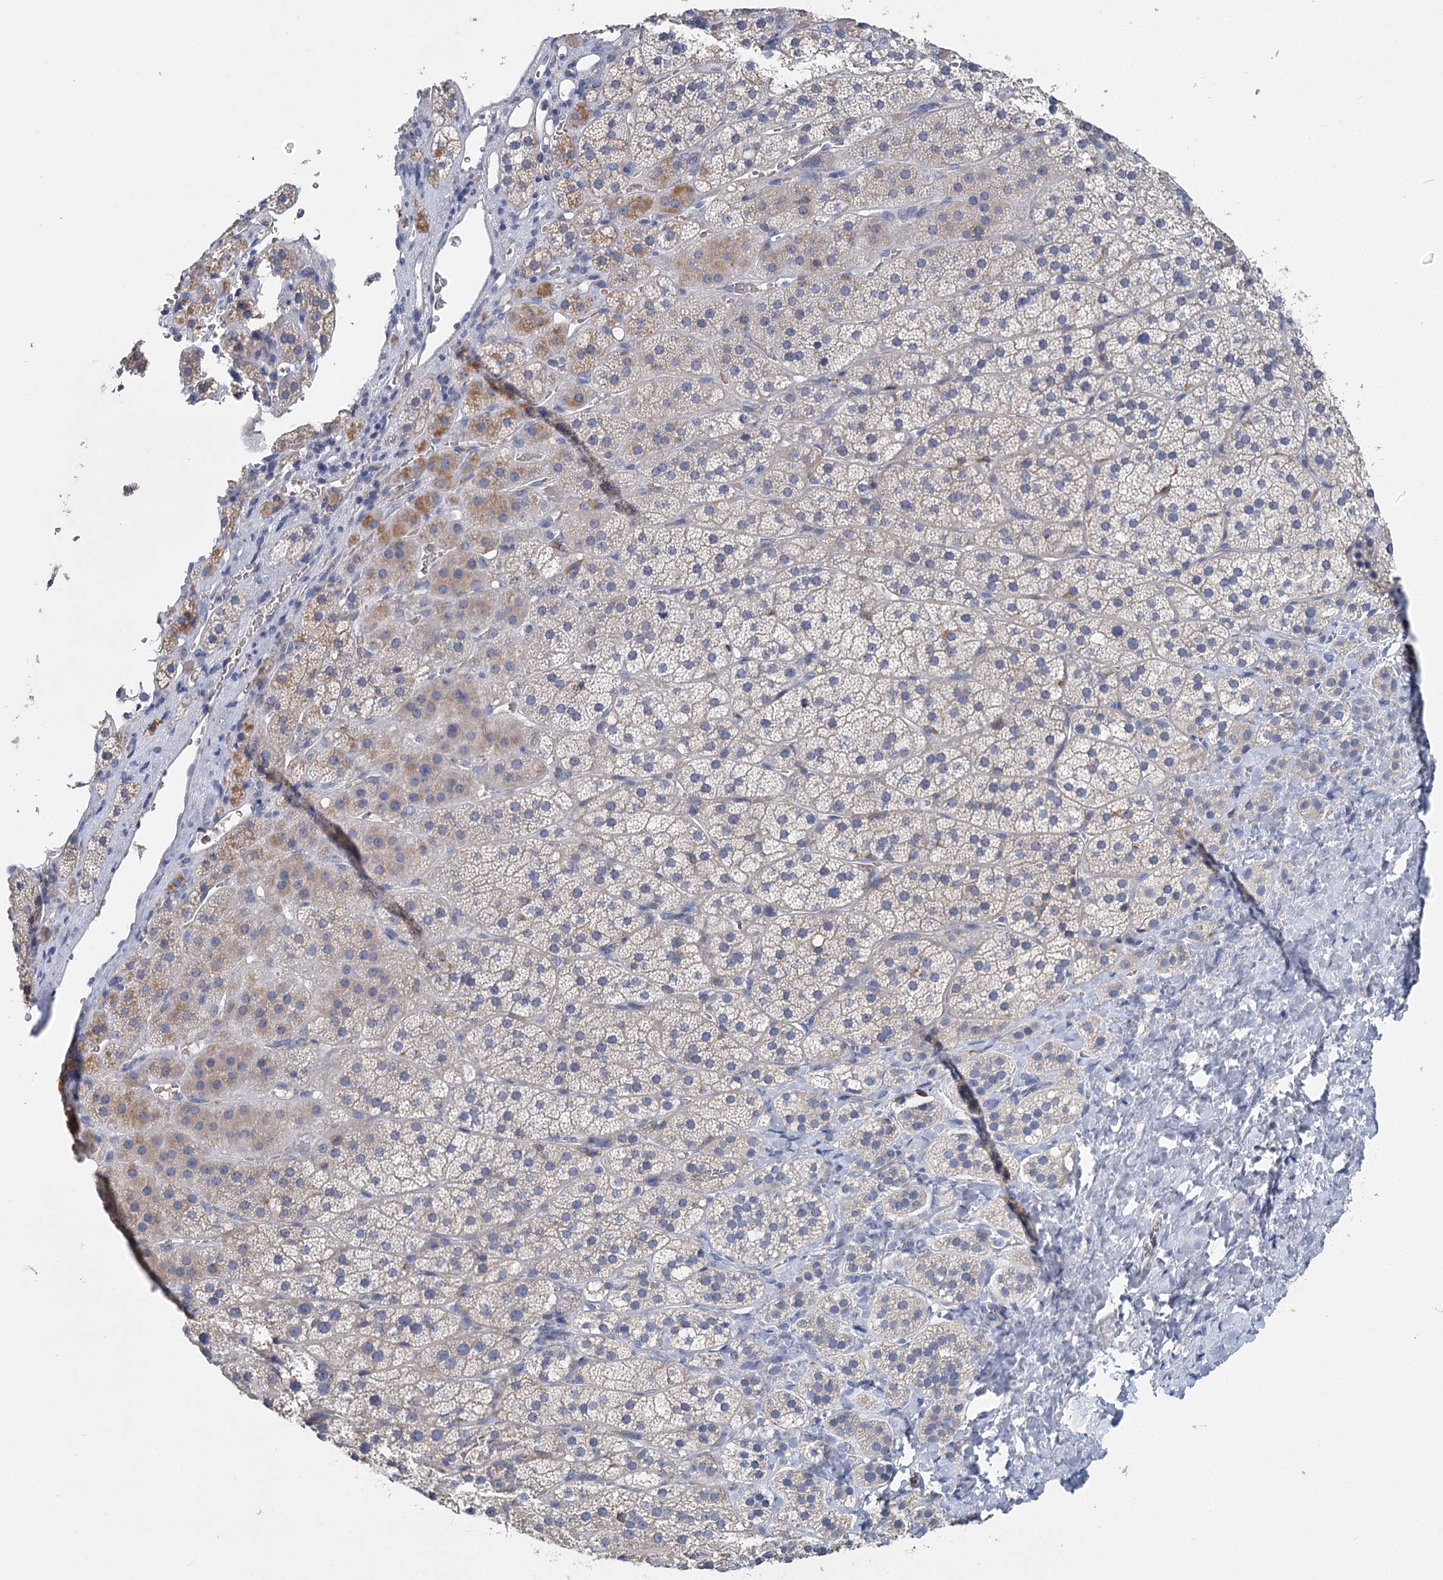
{"staining": {"intensity": "moderate", "quantity": "<25%", "location": "cytoplasmic/membranous"}, "tissue": "adrenal gland", "cell_type": "Glandular cells", "image_type": "normal", "snomed": [{"axis": "morphology", "description": "Normal tissue, NOS"}, {"axis": "topography", "description": "Adrenal gland"}], "caption": "Brown immunohistochemical staining in normal adrenal gland displays moderate cytoplasmic/membranous positivity in approximately <25% of glandular cells. The staining was performed using DAB to visualize the protein expression in brown, while the nuclei were stained in blue with hematoxylin (Magnification: 20x).", "gene": "ANKRD16", "patient": {"sex": "female", "age": 44}}